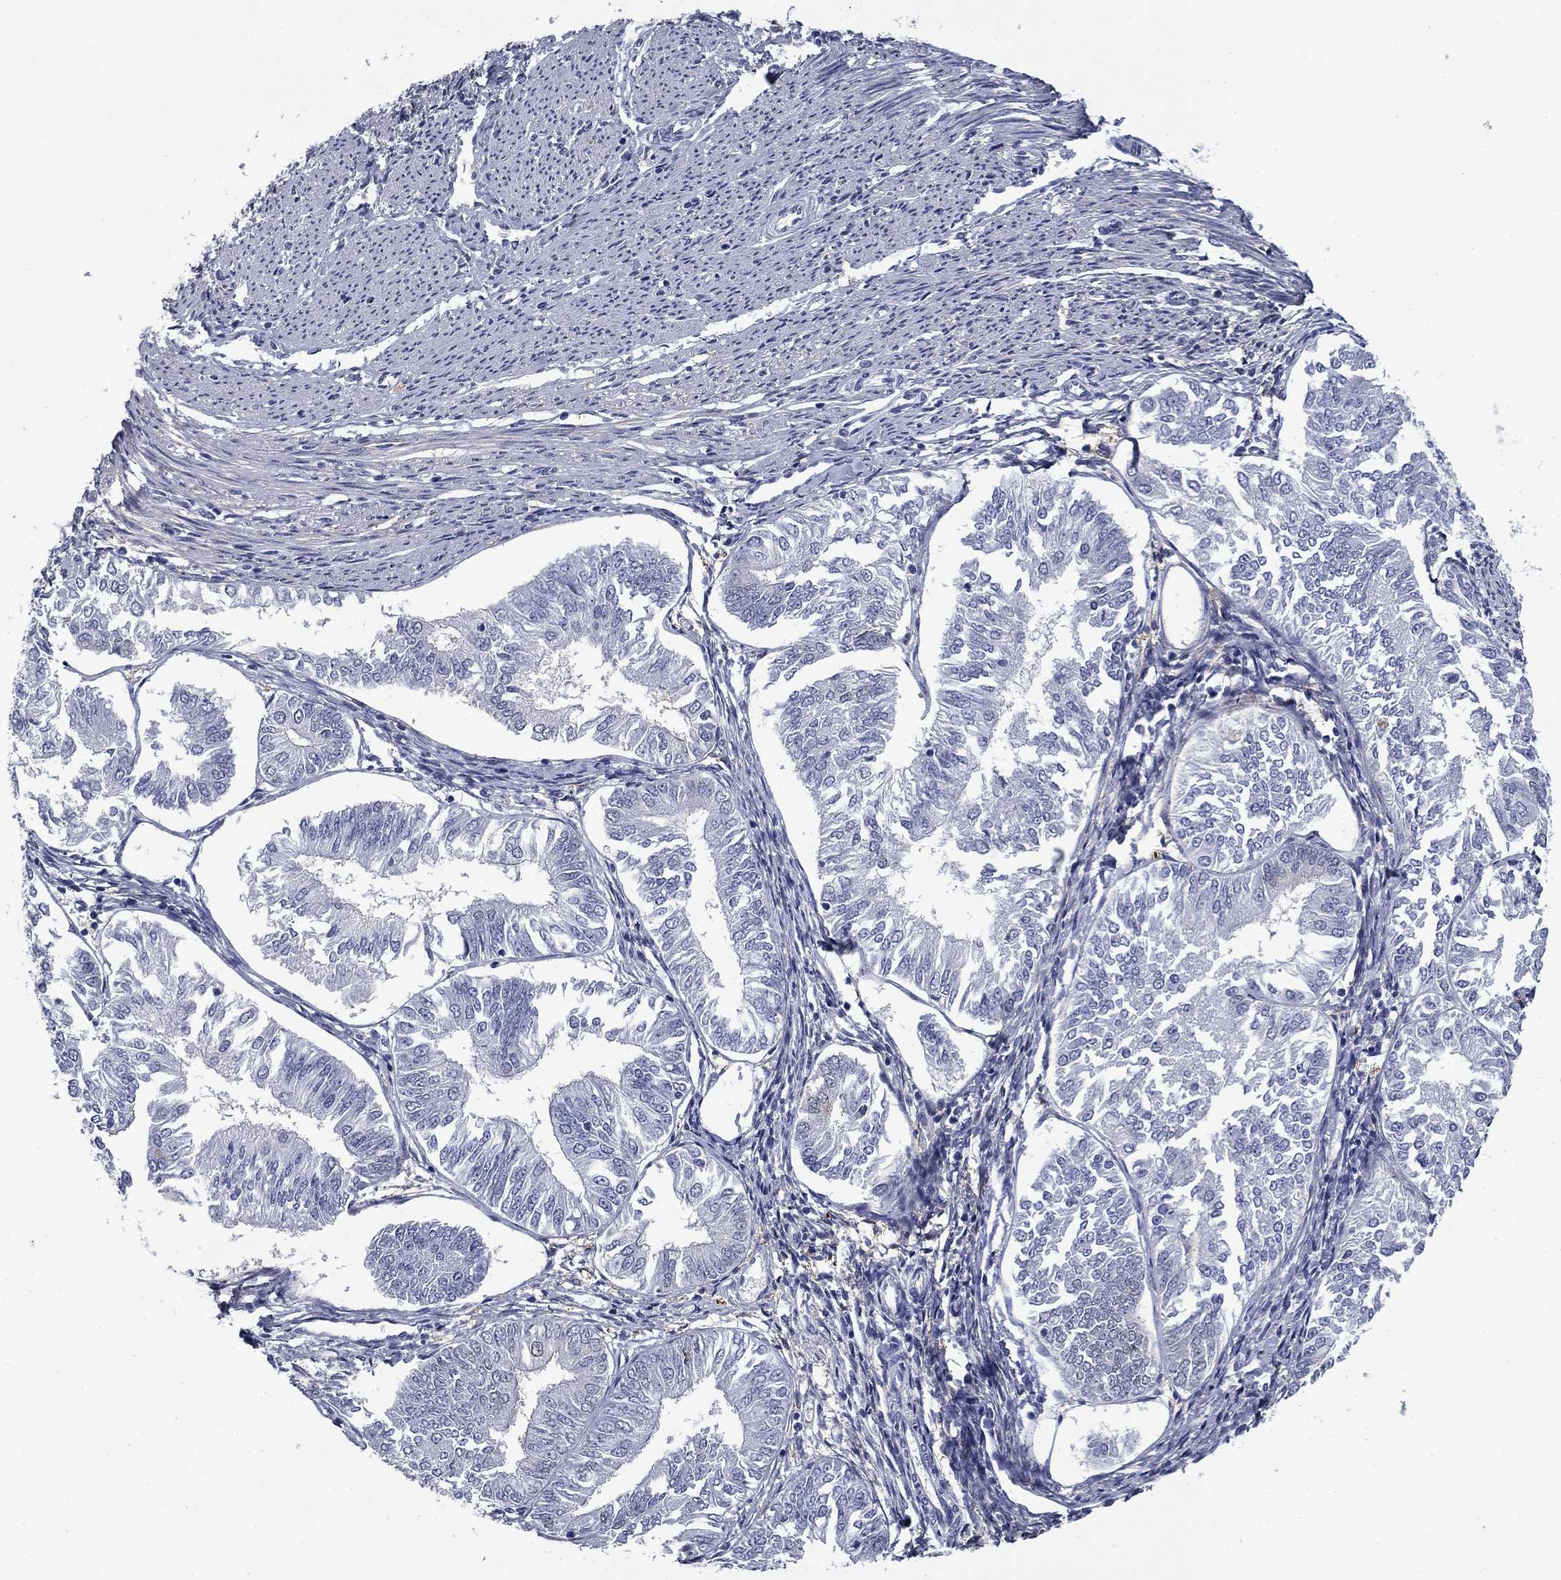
{"staining": {"intensity": "negative", "quantity": "none", "location": "none"}, "tissue": "endometrial cancer", "cell_type": "Tumor cells", "image_type": "cancer", "snomed": [{"axis": "morphology", "description": "Adenocarcinoma, NOS"}, {"axis": "topography", "description": "Endometrium"}], "caption": "A micrograph of human endometrial cancer is negative for staining in tumor cells.", "gene": "BCL2L14", "patient": {"sex": "female", "age": 58}}